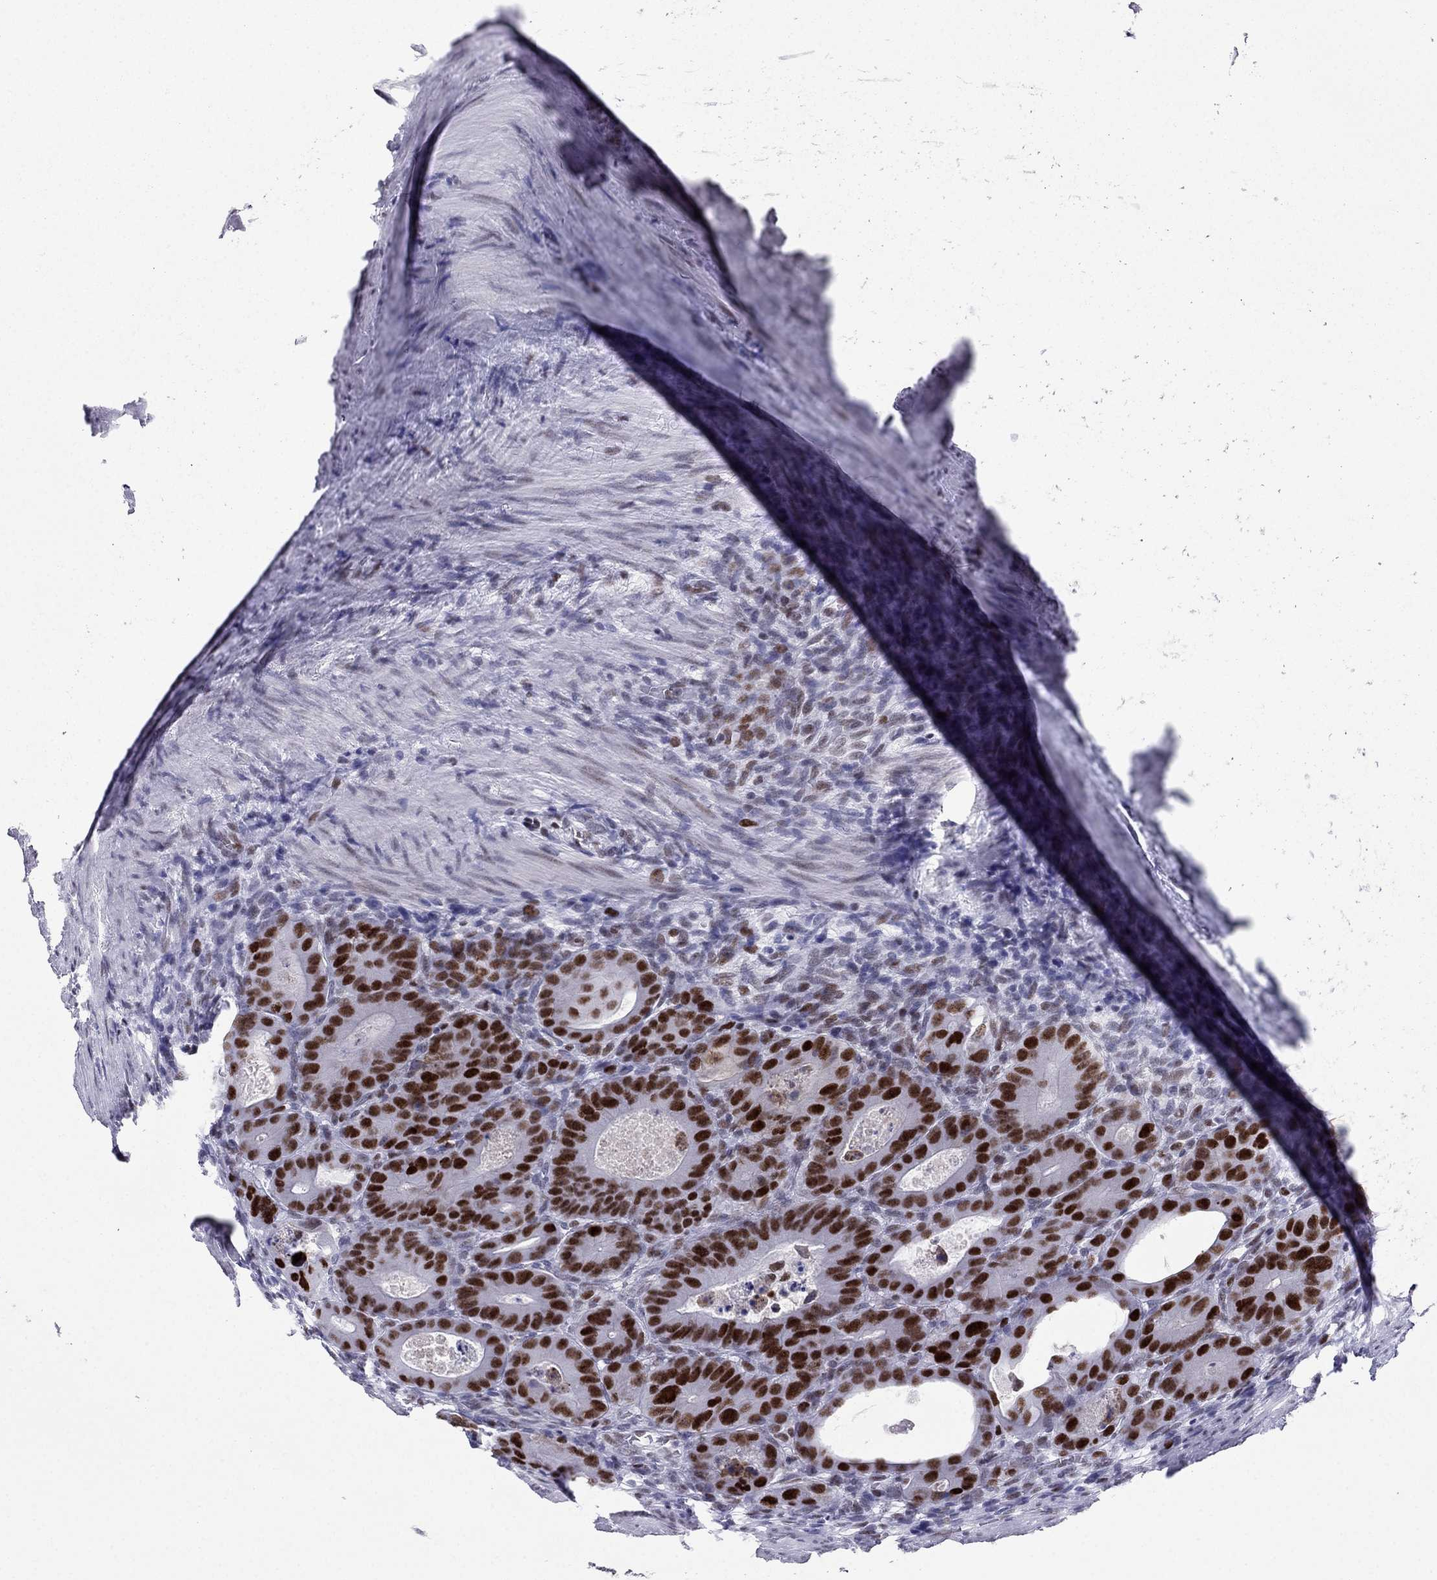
{"staining": {"intensity": "strong", "quantity": ">75%", "location": "nuclear"}, "tissue": "colorectal cancer", "cell_type": "Tumor cells", "image_type": "cancer", "snomed": [{"axis": "morphology", "description": "Adenocarcinoma, NOS"}, {"axis": "topography", "description": "Rectum"}], "caption": "This is an image of immunohistochemistry staining of colorectal adenocarcinoma, which shows strong staining in the nuclear of tumor cells.", "gene": "PPM1G", "patient": {"sex": "male", "age": 64}}